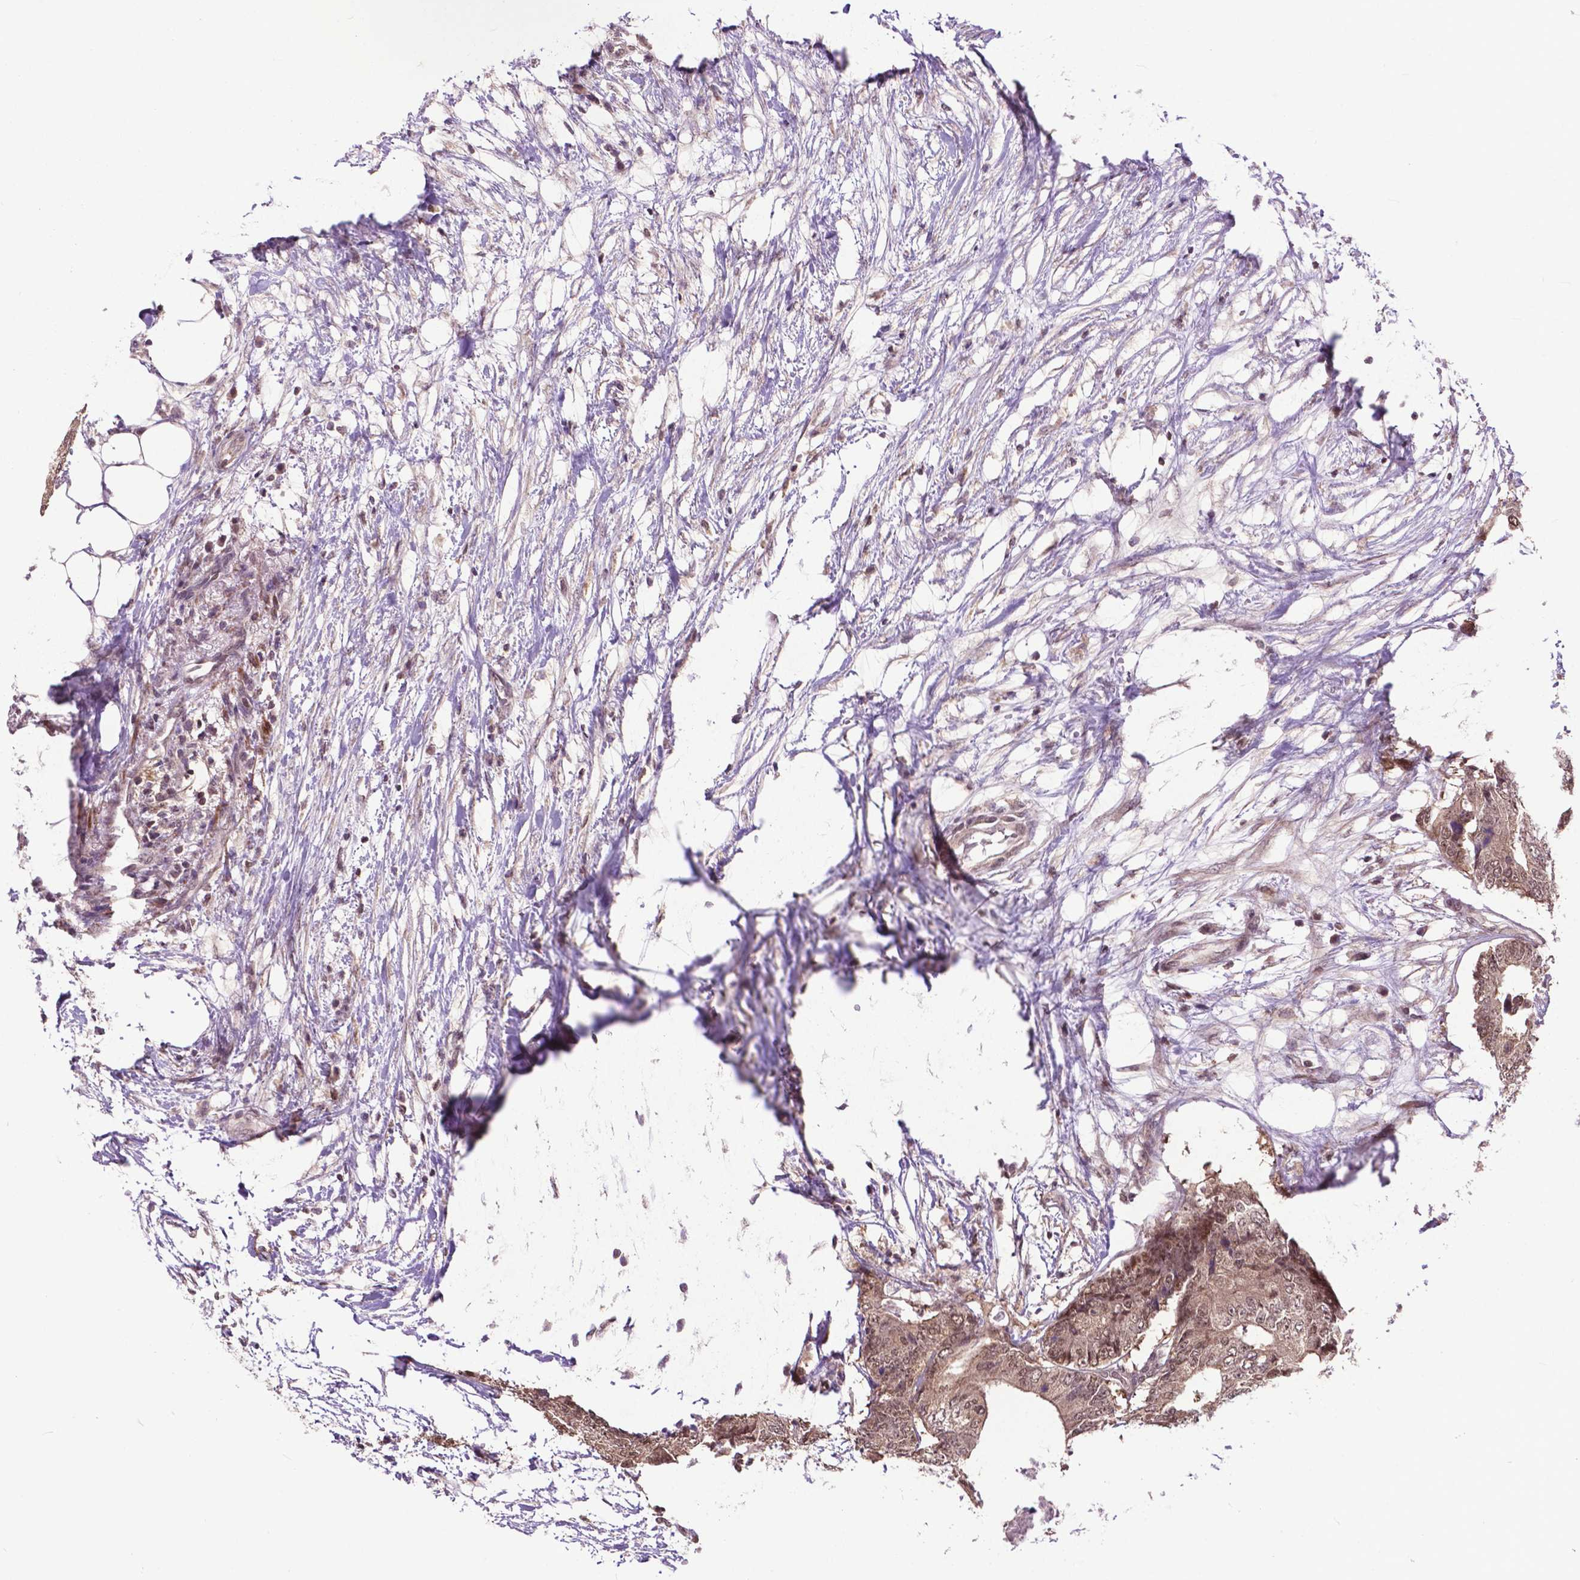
{"staining": {"intensity": "moderate", "quantity": ">75%", "location": "cytoplasmic/membranous,nuclear"}, "tissue": "colorectal cancer", "cell_type": "Tumor cells", "image_type": "cancer", "snomed": [{"axis": "morphology", "description": "Adenocarcinoma, NOS"}, {"axis": "topography", "description": "Colon"}], "caption": "Immunohistochemical staining of human colorectal cancer demonstrates moderate cytoplasmic/membranous and nuclear protein staining in about >75% of tumor cells.", "gene": "OTUB1", "patient": {"sex": "female", "age": 48}}